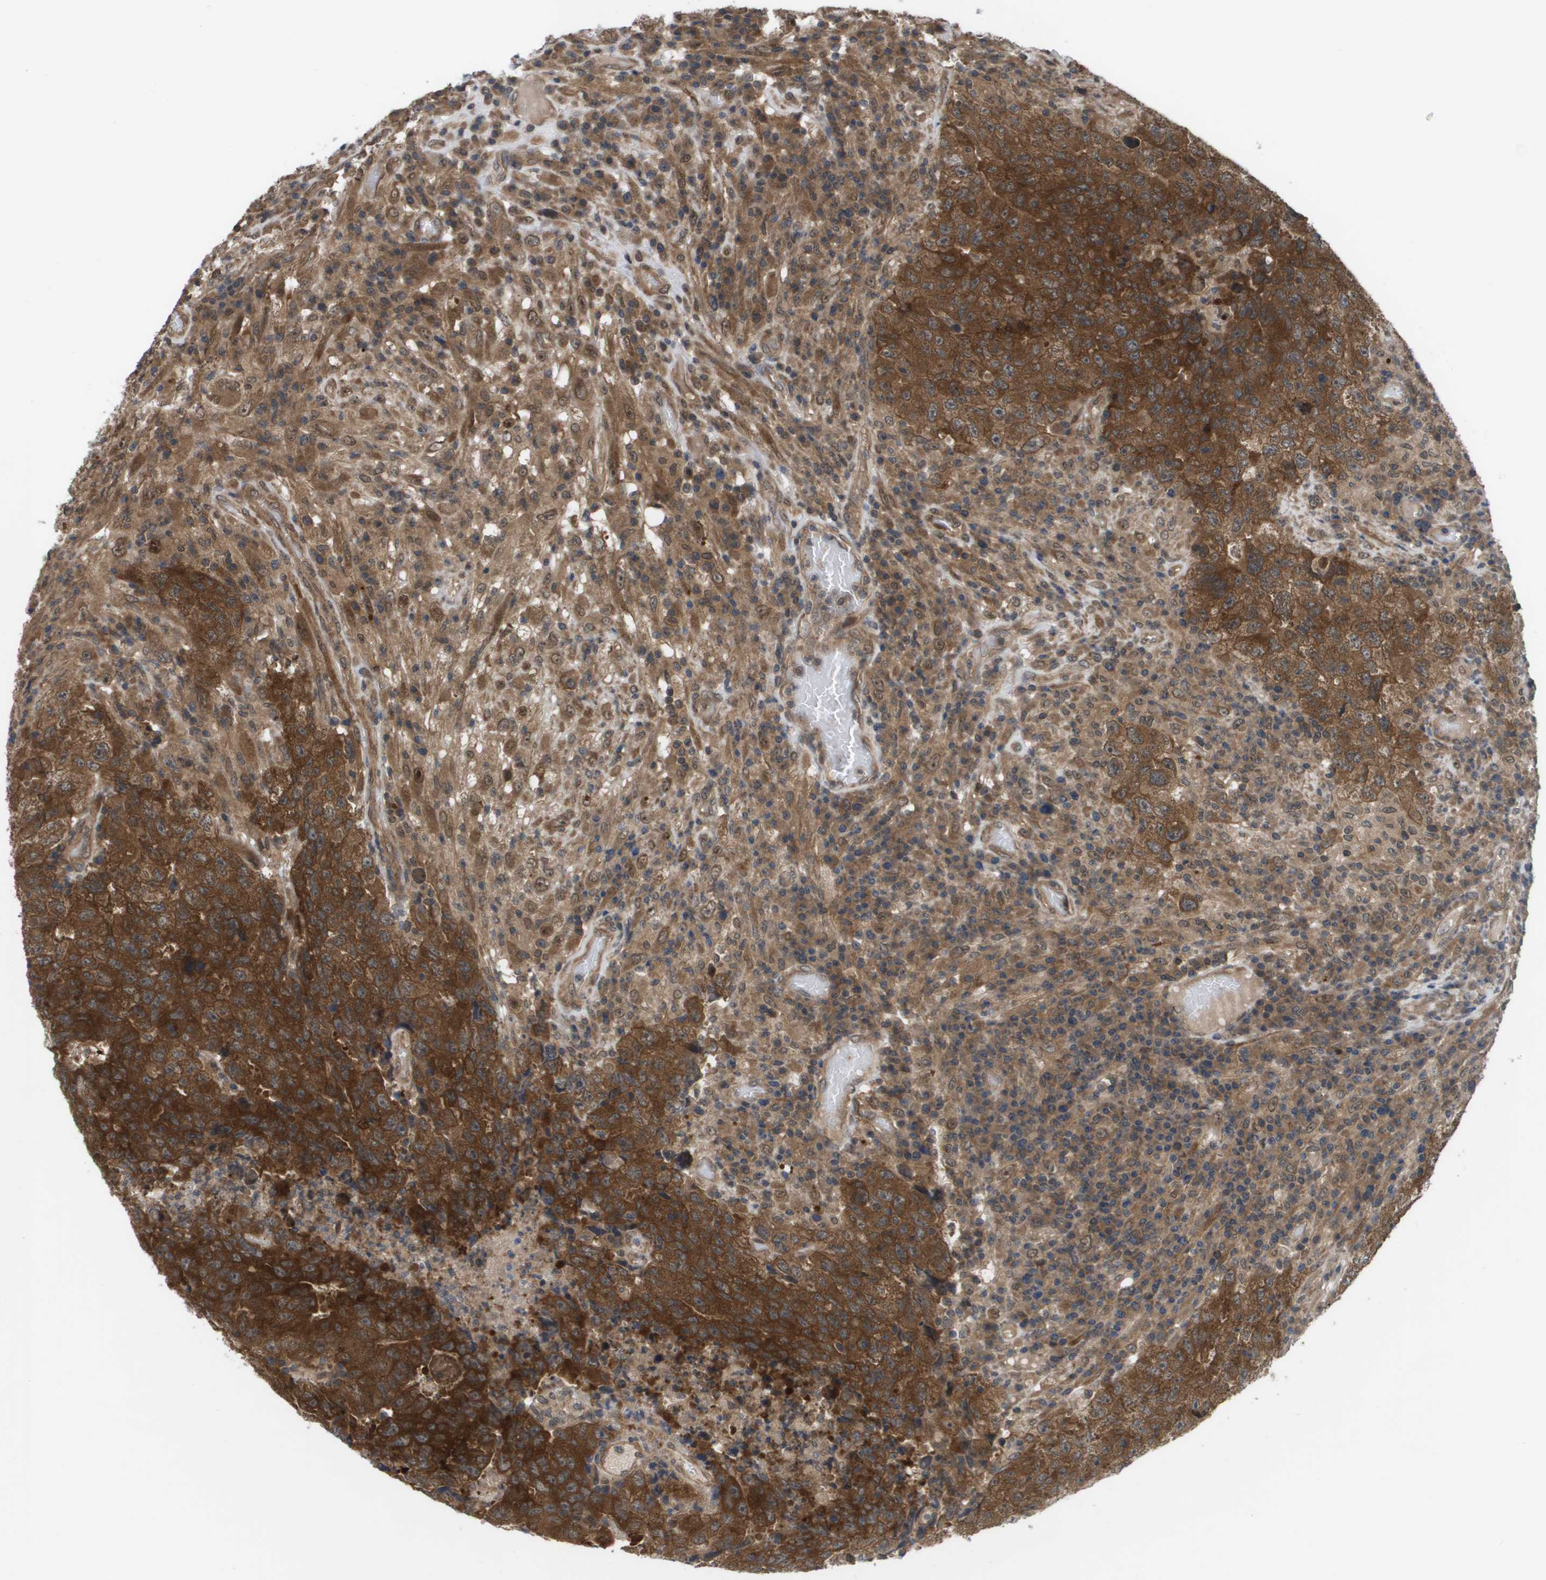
{"staining": {"intensity": "strong", "quantity": ">75%", "location": "cytoplasmic/membranous"}, "tissue": "testis cancer", "cell_type": "Tumor cells", "image_type": "cancer", "snomed": [{"axis": "morphology", "description": "Necrosis, NOS"}, {"axis": "morphology", "description": "Carcinoma, Embryonal, NOS"}, {"axis": "topography", "description": "Testis"}], "caption": "Brown immunohistochemical staining in testis embryonal carcinoma displays strong cytoplasmic/membranous expression in about >75% of tumor cells.", "gene": "CTPS2", "patient": {"sex": "male", "age": 19}}